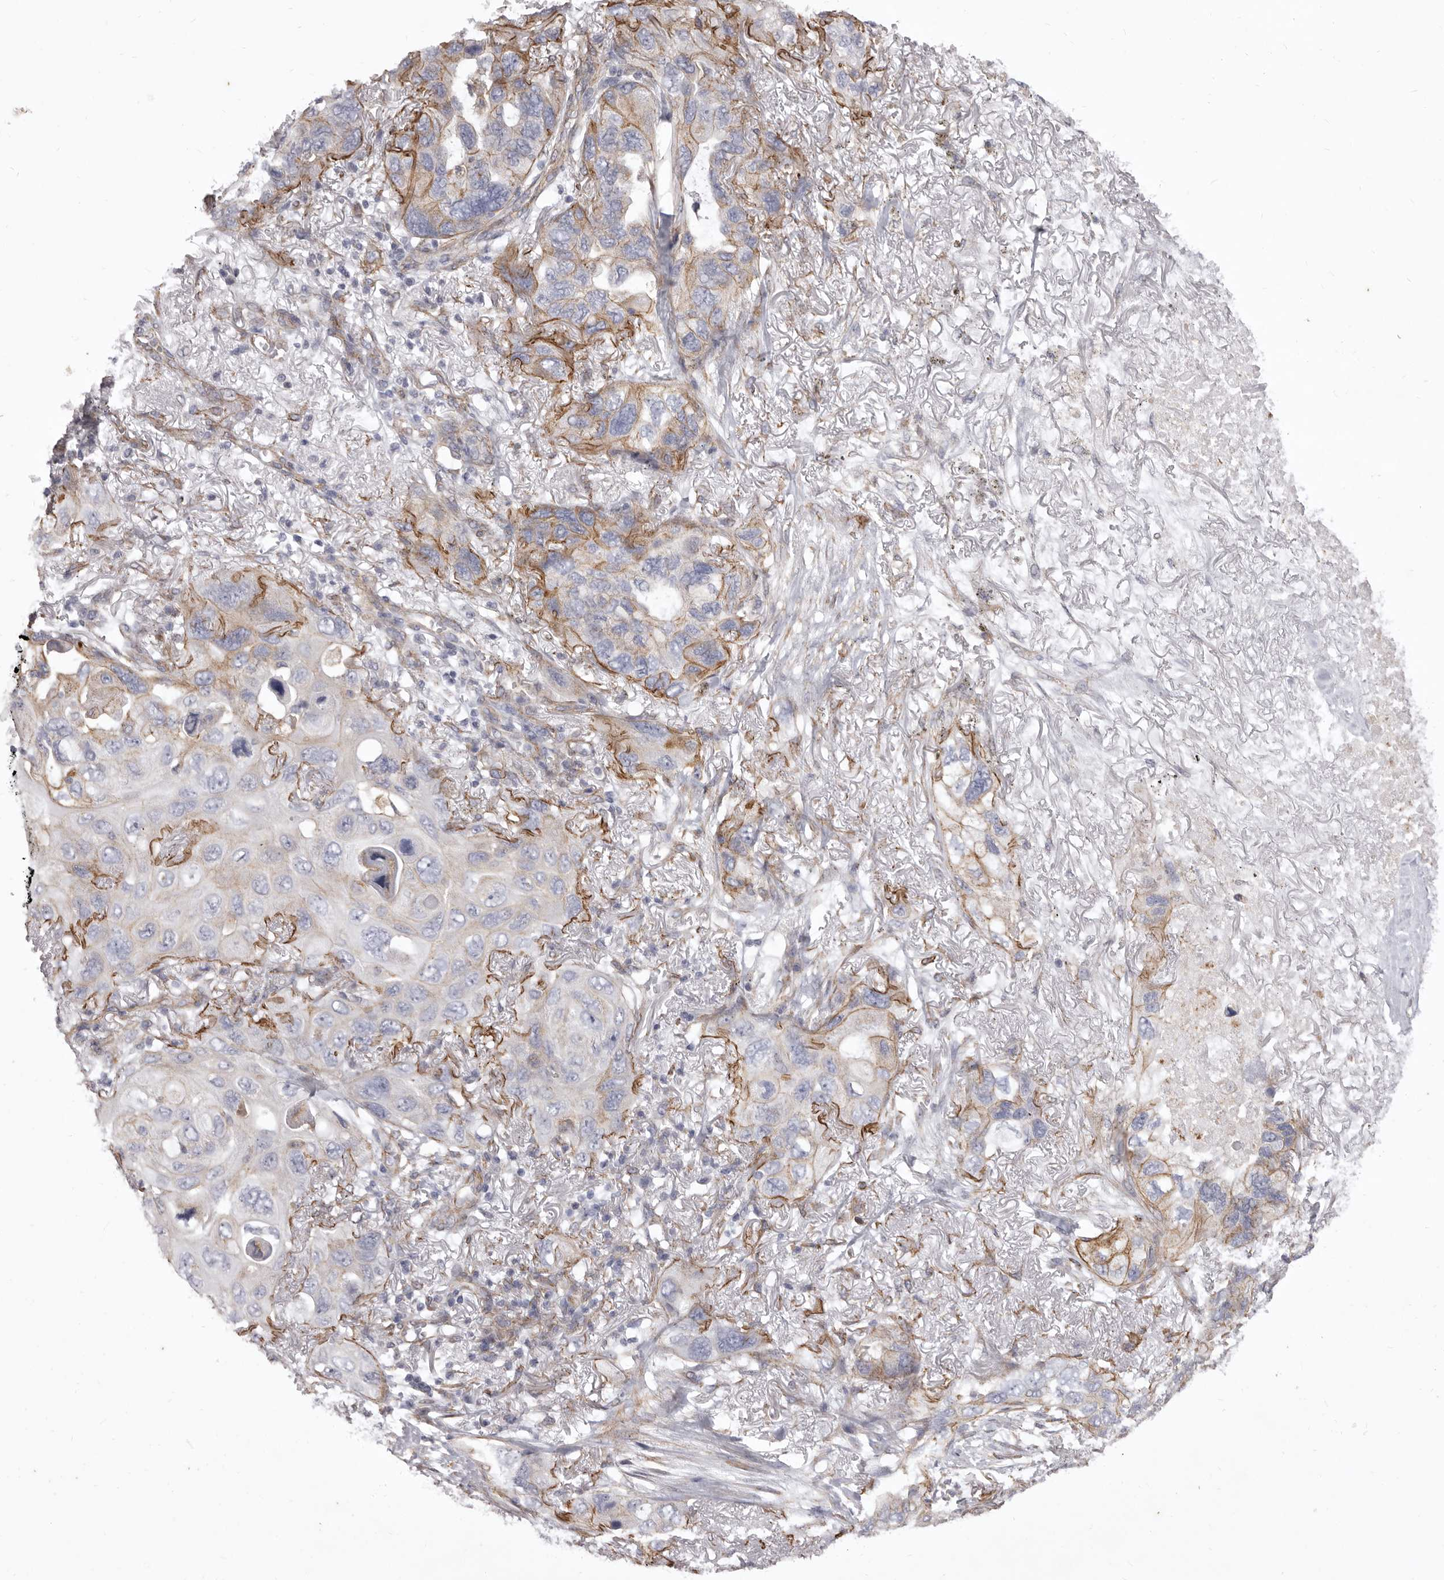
{"staining": {"intensity": "weak", "quantity": "<25%", "location": "cytoplasmic/membranous"}, "tissue": "lung cancer", "cell_type": "Tumor cells", "image_type": "cancer", "snomed": [{"axis": "morphology", "description": "Squamous cell carcinoma, NOS"}, {"axis": "topography", "description": "Lung"}], "caption": "Human lung cancer stained for a protein using immunohistochemistry (IHC) shows no staining in tumor cells.", "gene": "P2RX6", "patient": {"sex": "female", "age": 73}}